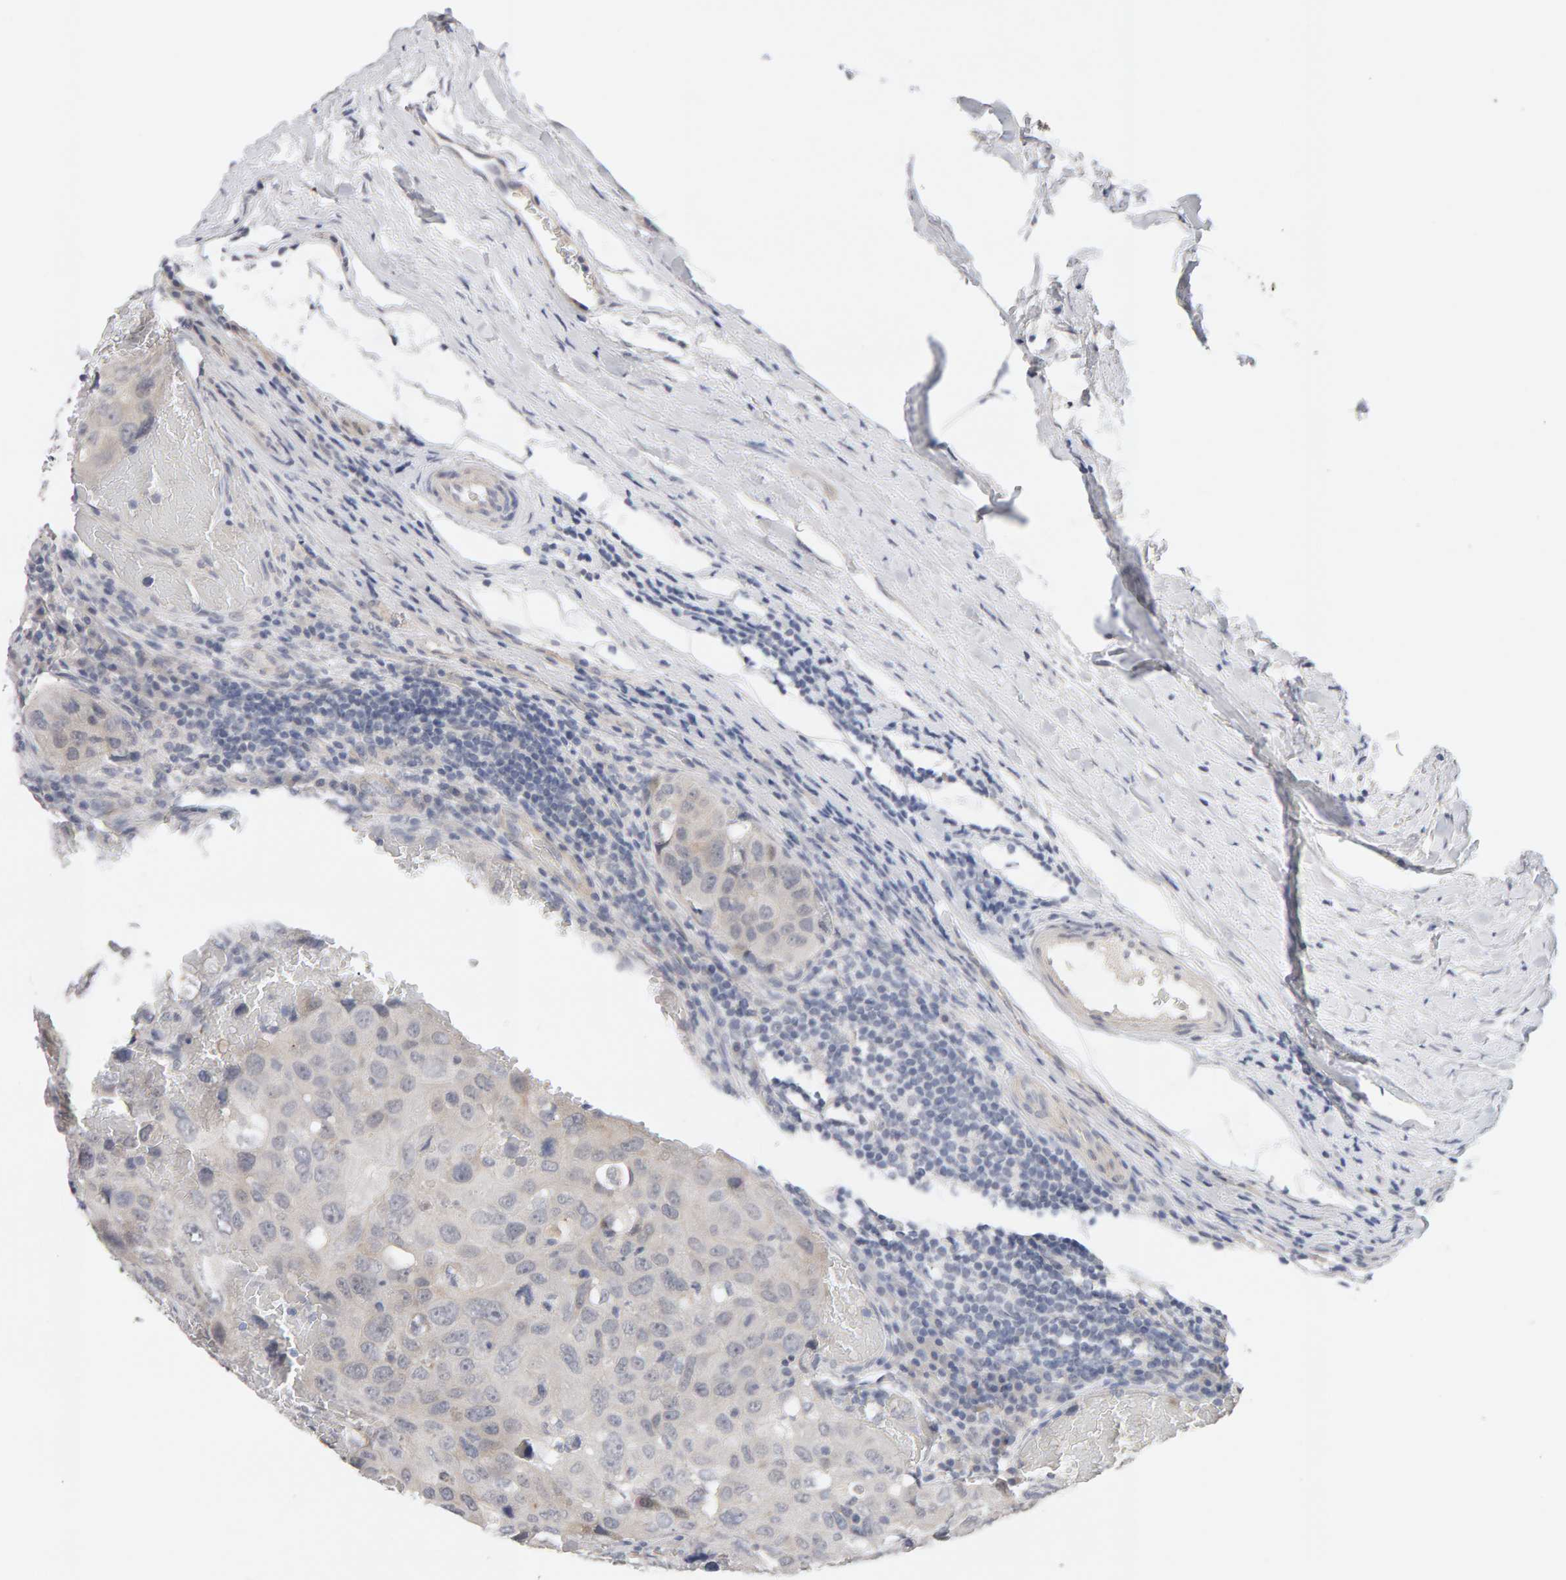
{"staining": {"intensity": "negative", "quantity": "none", "location": "none"}, "tissue": "urothelial cancer", "cell_type": "Tumor cells", "image_type": "cancer", "snomed": [{"axis": "morphology", "description": "Urothelial carcinoma, High grade"}, {"axis": "topography", "description": "Lymph node"}, {"axis": "topography", "description": "Urinary bladder"}], "caption": "A histopathology image of urothelial carcinoma (high-grade) stained for a protein shows no brown staining in tumor cells.", "gene": "HNF4A", "patient": {"sex": "male", "age": 51}}